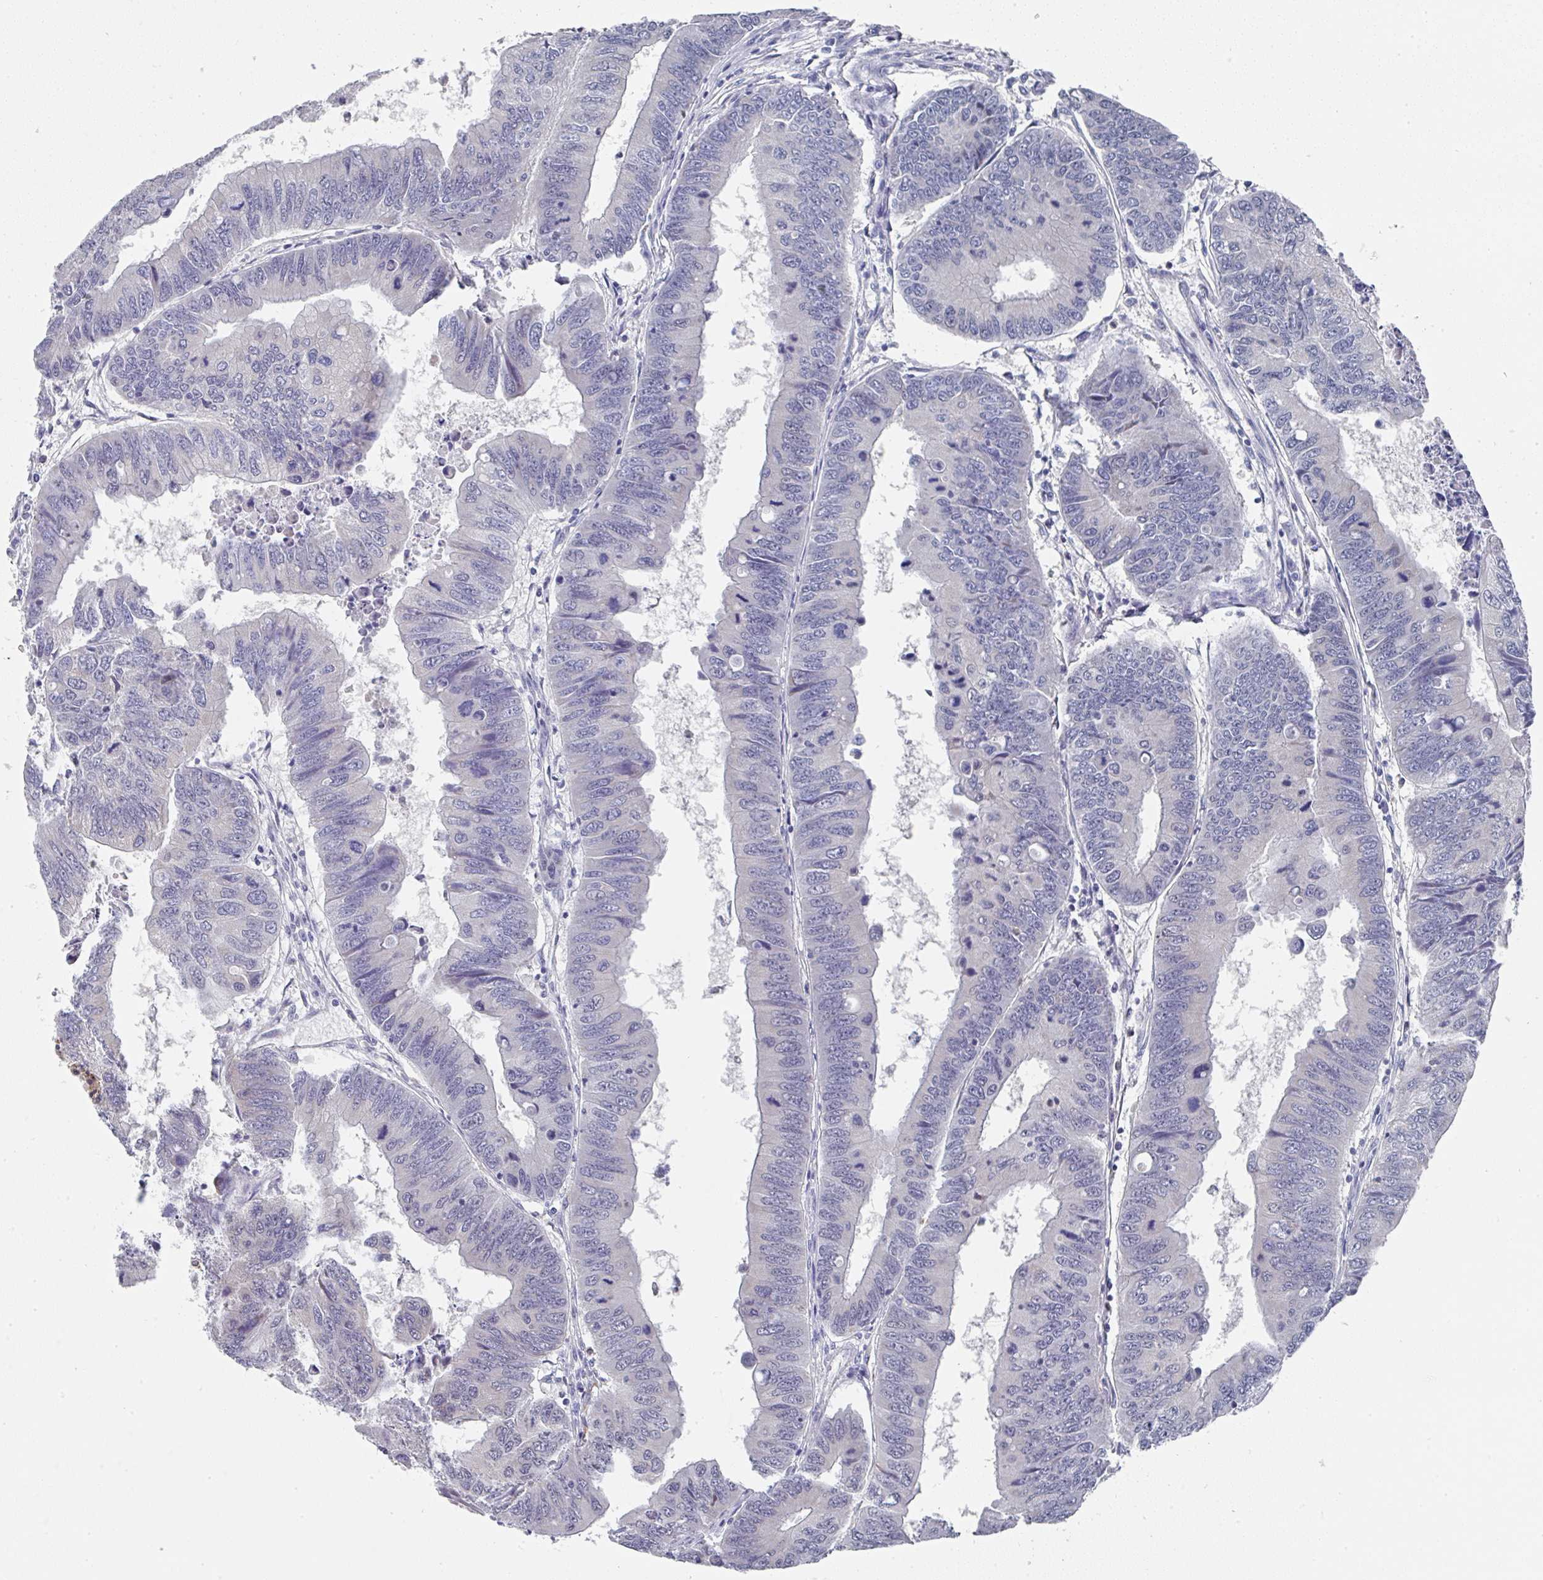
{"staining": {"intensity": "negative", "quantity": "none", "location": "none"}, "tissue": "colorectal cancer", "cell_type": "Tumor cells", "image_type": "cancer", "snomed": [{"axis": "morphology", "description": "Adenocarcinoma, NOS"}, {"axis": "topography", "description": "Colon"}], "caption": "This is a micrograph of IHC staining of adenocarcinoma (colorectal), which shows no positivity in tumor cells.", "gene": "NCF1", "patient": {"sex": "male", "age": 53}}